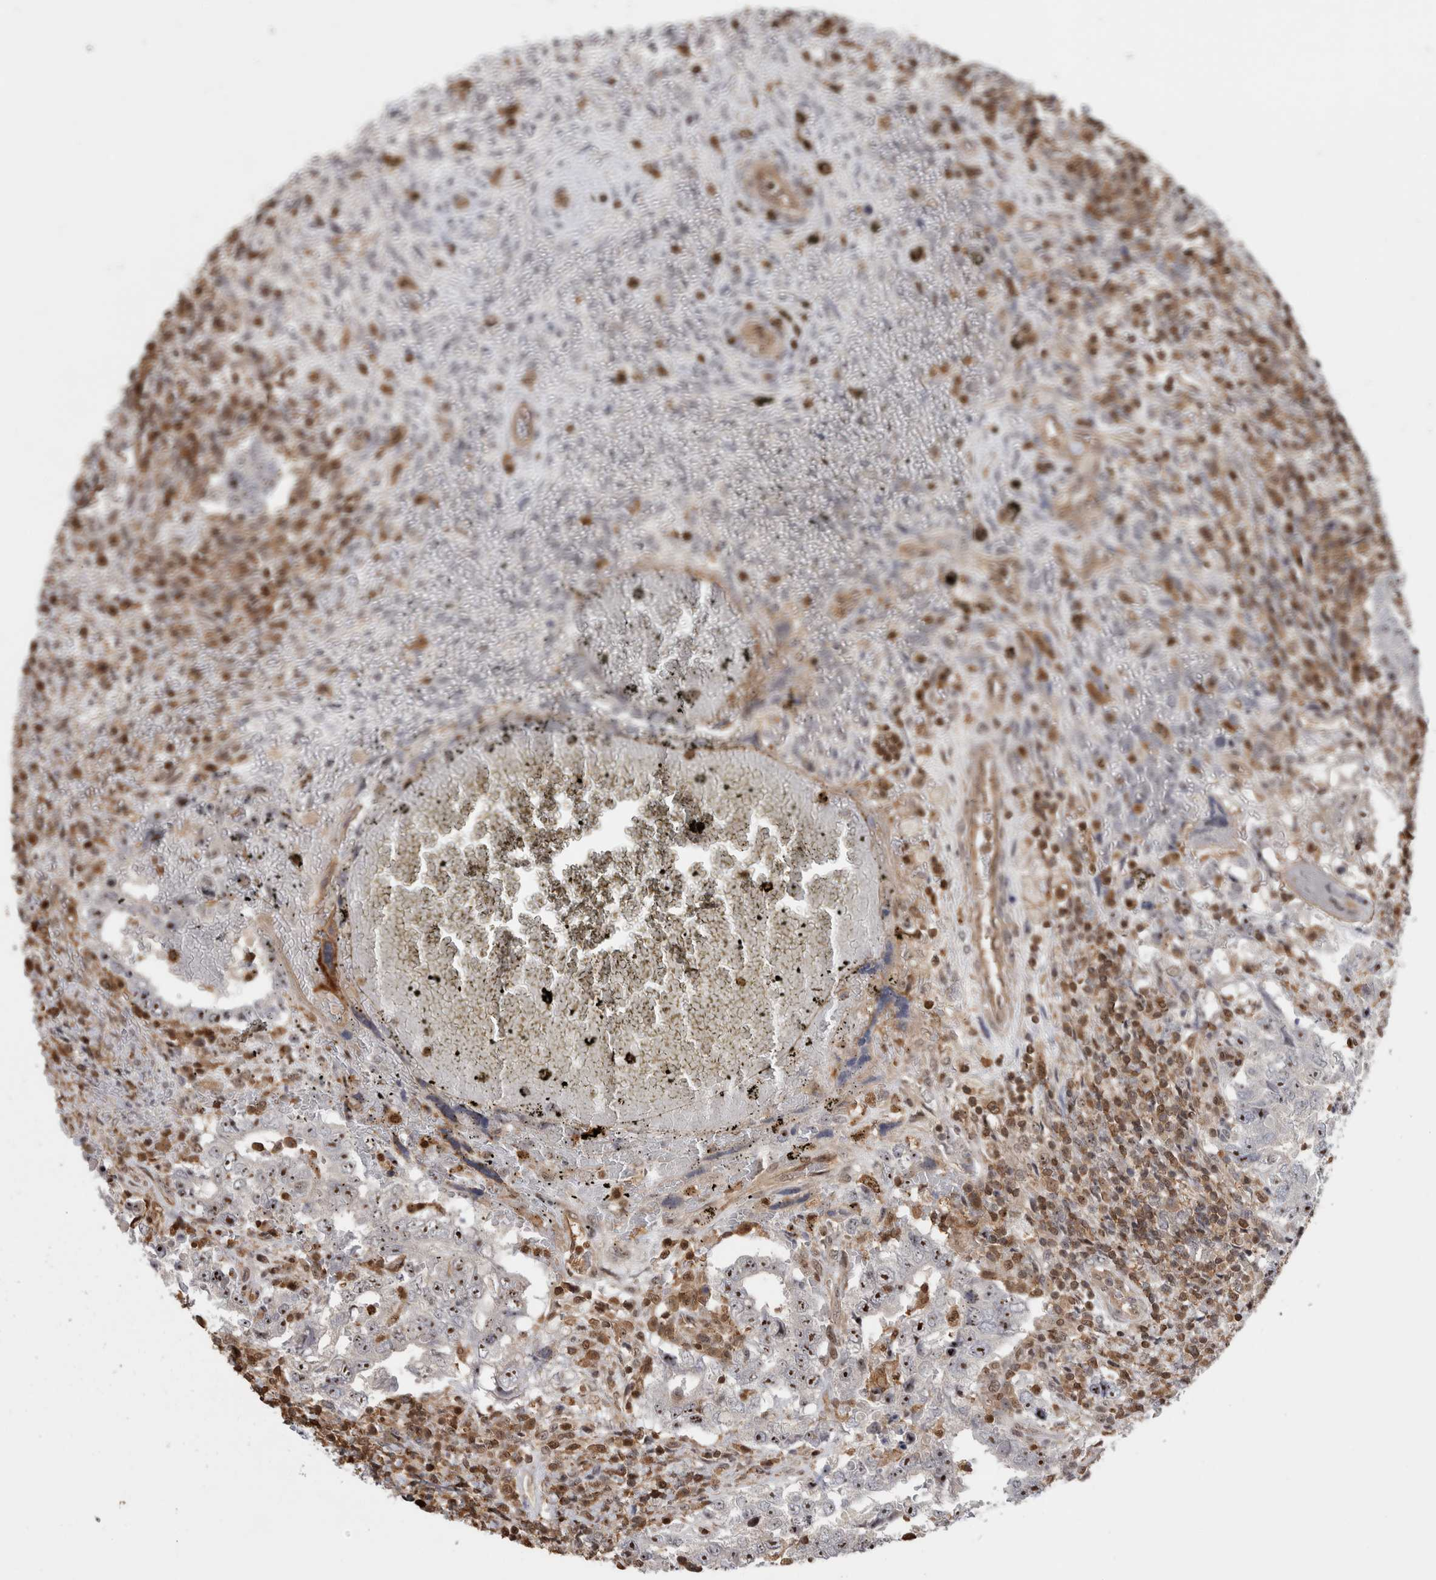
{"staining": {"intensity": "strong", "quantity": "25%-75%", "location": "nuclear"}, "tissue": "testis cancer", "cell_type": "Tumor cells", "image_type": "cancer", "snomed": [{"axis": "morphology", "description": "Carcinoma, Embryonal, NOS"}, {"axis": "topography", "description": "Testis"}], "caption": "Protein analysis of testis cancer (embryonal carcinoma) tissue reveals strong nuclear staining in approximately 25%-75% of tumor cells.", "gene": "TDRD7", "patient": {"sex": "male", "age": 26}}